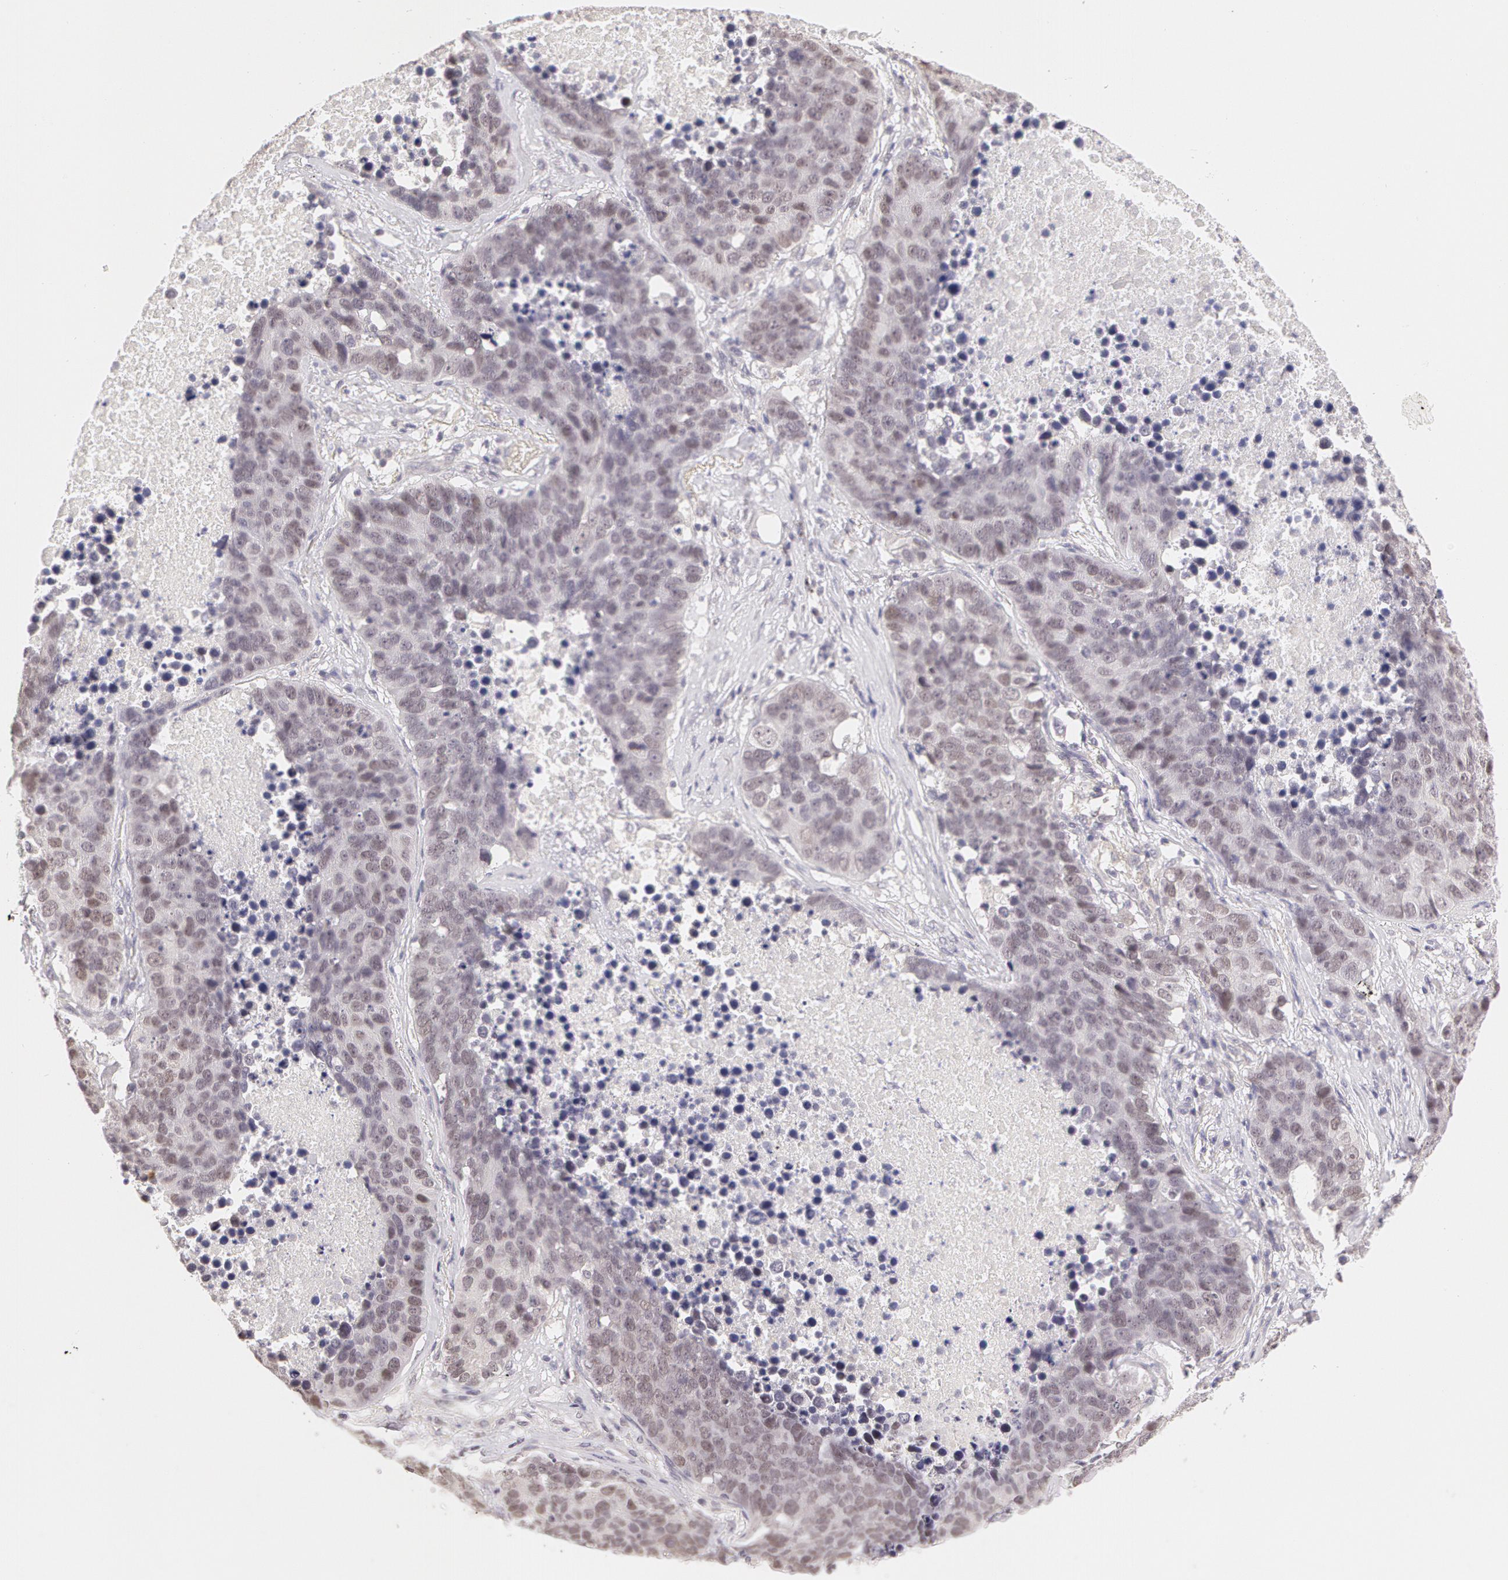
{"staining": {"intensity": "weak", "quantity": "<25%", "location": "nuclear"}, "tissue": "lung cancer", "cell_type": "Tumor cells", "image_type": "cancer", "snomed": [{"axis": "morphology", "description": "Carcinoid, malignant, NOS"}, {"axis": "topography", "description": "Lung"}], "caption": "IHC of human lung cancer shows no positivity in tumor cells.", "gene": "ZNF597", "patient": {"sex": "male", "age": 60}}